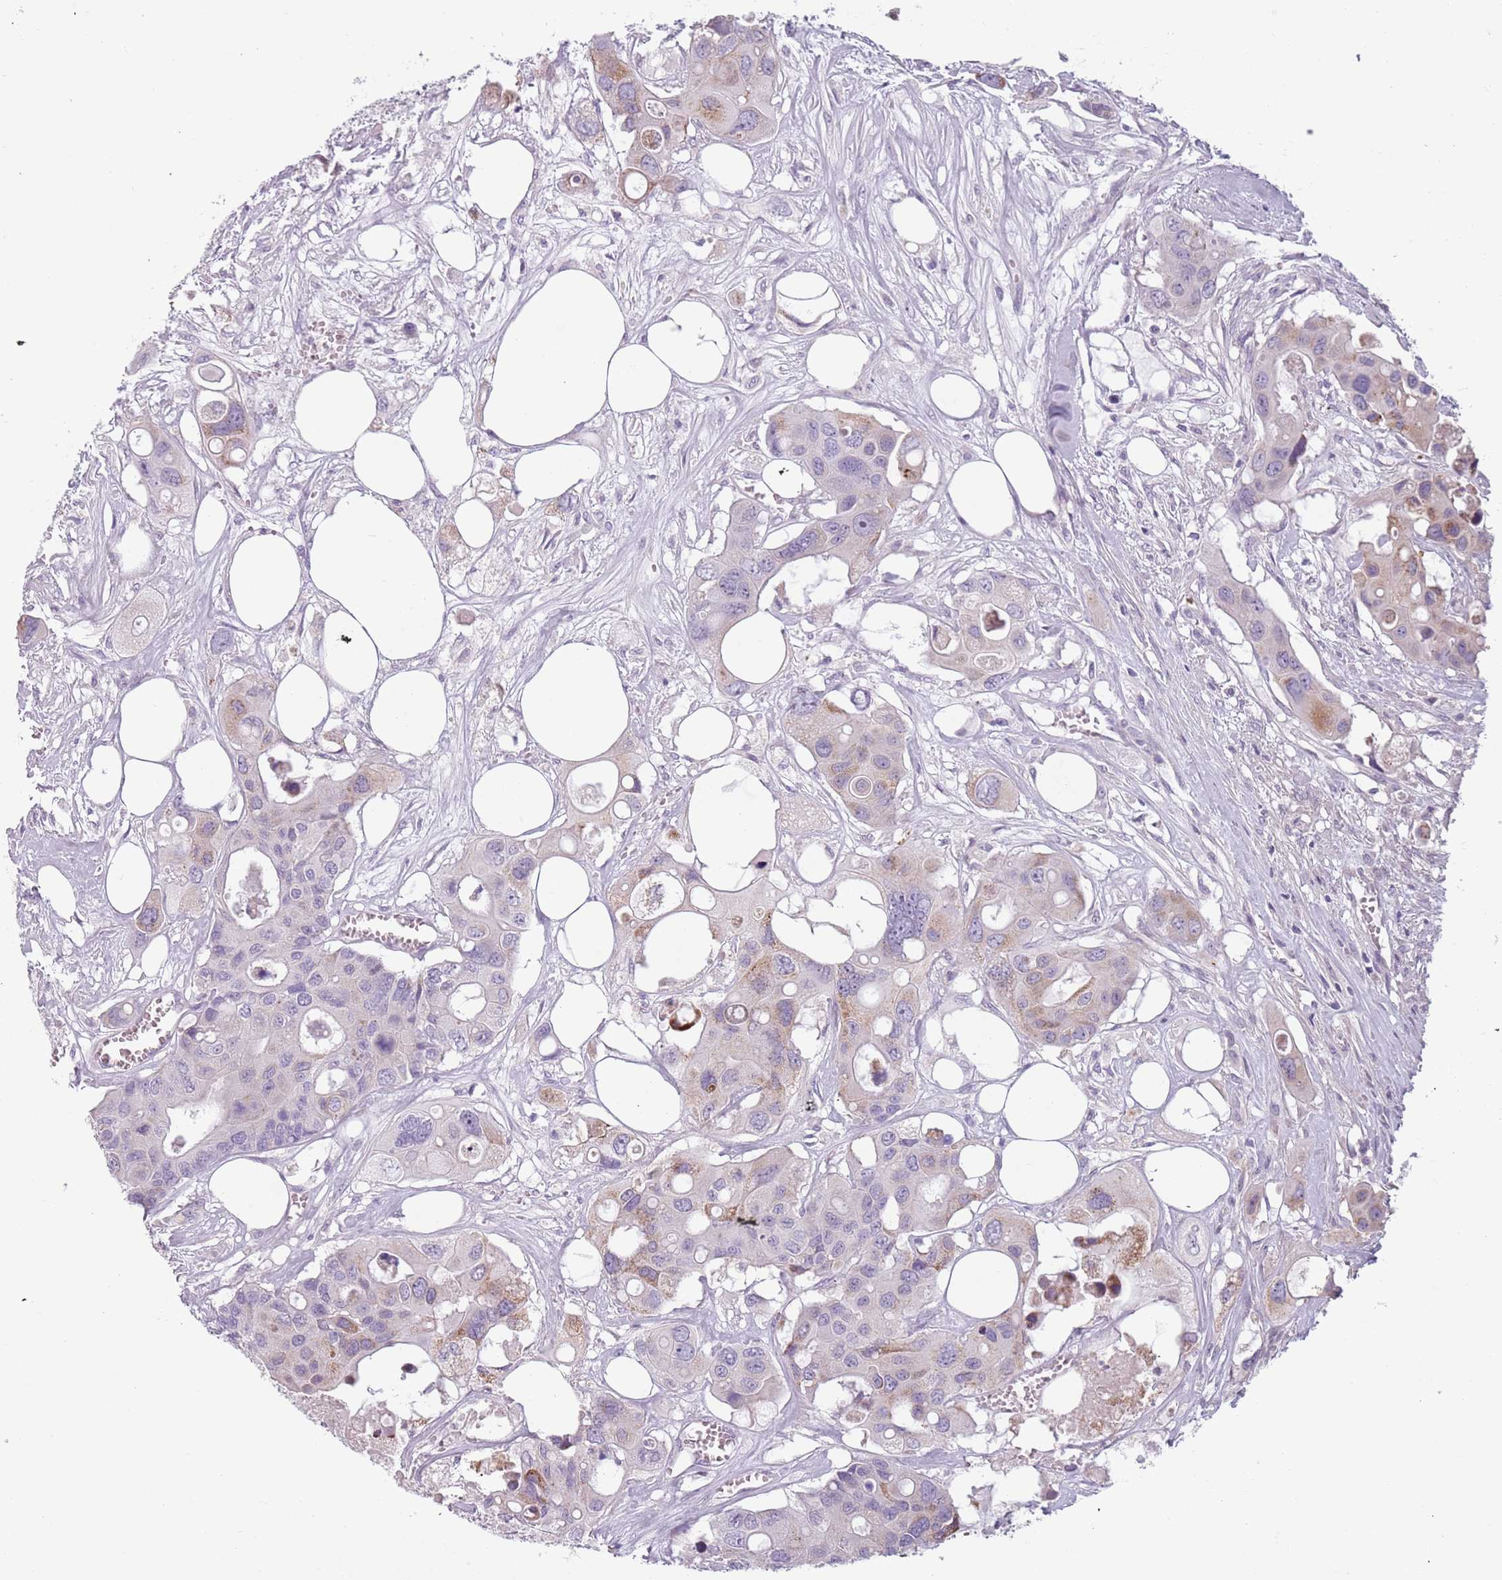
{"staining": {"intensity": "weak", "quantity": "25%-75%", "location": "cytoplasmic/membranous"}, "tissue": "colorectal cancer", "cell_type": "Tumor cells", "image_type": "cancer", "snomed": [{"axis": "morphology", "description": "Adenocarcinoma, NOS"}, {"axis": "topography", "description": "Colon"}], "caption": "Weak cytoplasmic/membranous protein staining is appreciated in about 25%-75% of tumor cells in colorectal cancer (adenocarcinoma). The staining was performed using DAB, with brown indicating positive protein expression. Nuclei are stained blue with hematoxylin.", "gene": "MEGF8", "patient": {"sex": "male", "age": 77}}